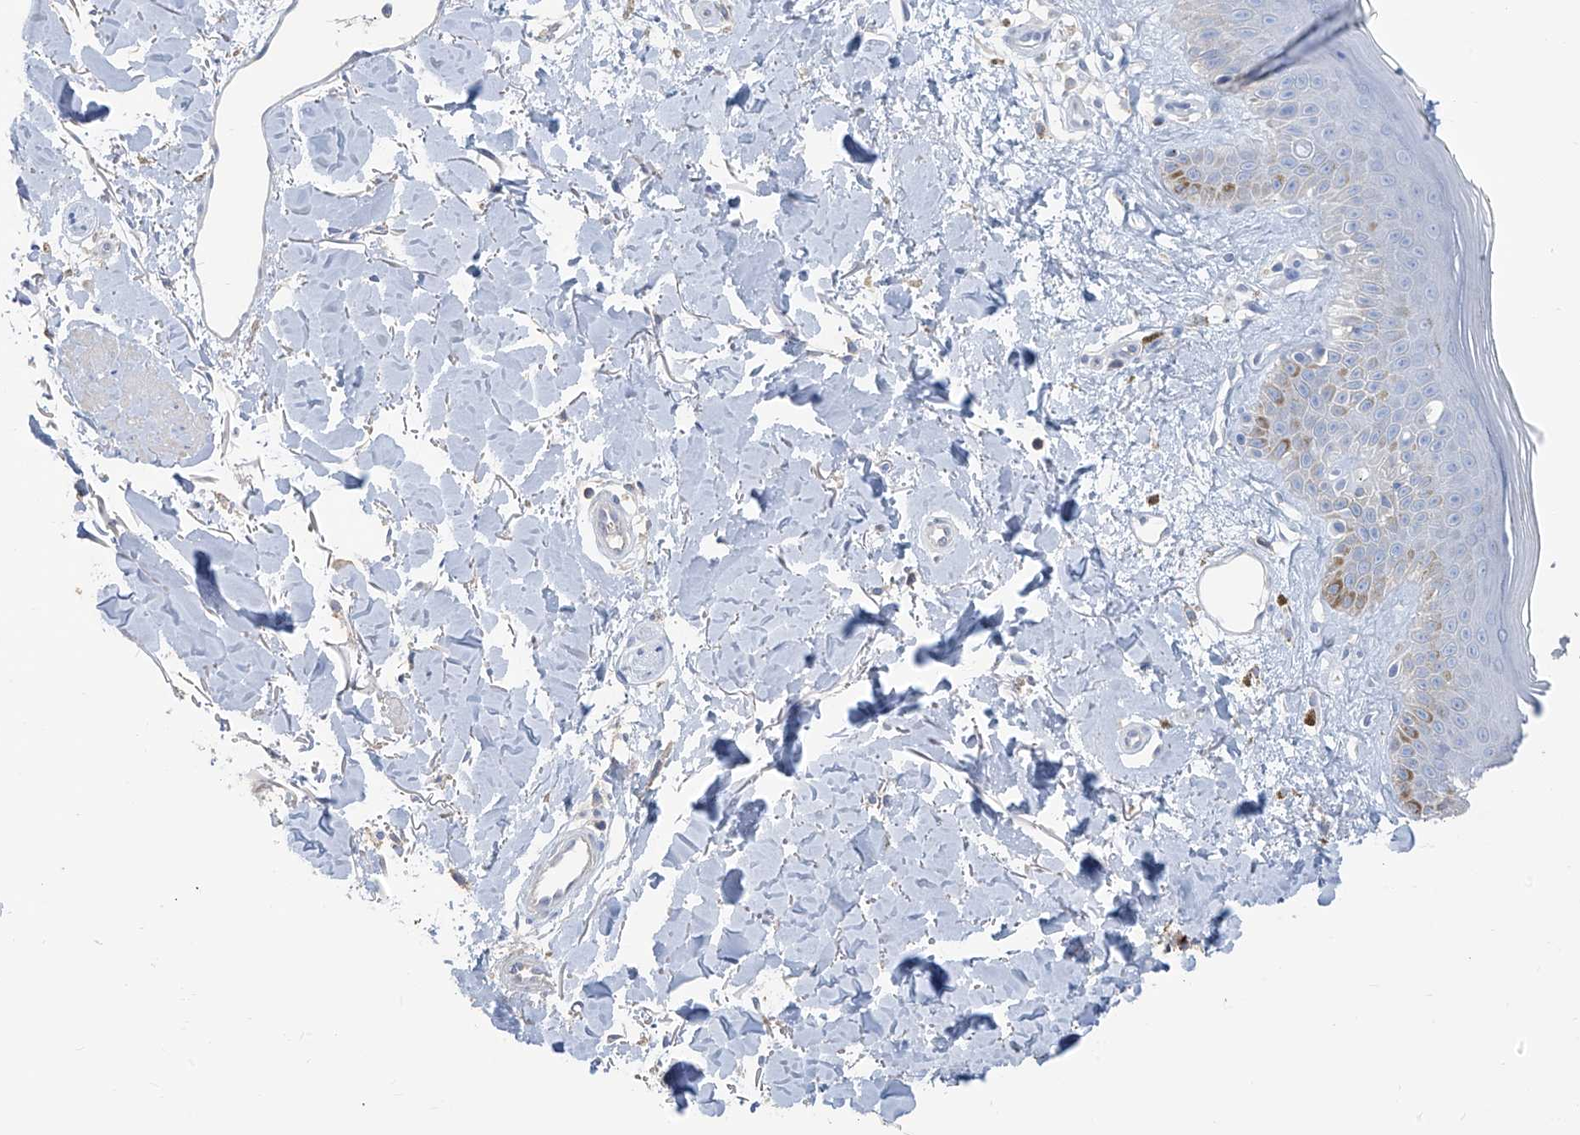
{"staining": {"intensity": "negative", "quantity": "none", "location": "none"}, "tissue": "skin", "cell_type": "Fibroblasts", "image_type": "normal", "snomed": [{"axis": "morphology", "description": "Normal tissue, NOS"}, {"axis": "topography", "description": "Skin"}], "caption": "DAB (3,3'-diaminobenzidine) immunohistochemical staining of benign skin exhibits no significant positivity in fibroblasts.", "gene": "PAFAH1B3", "patient": {"sex": "female", "age": 64}}